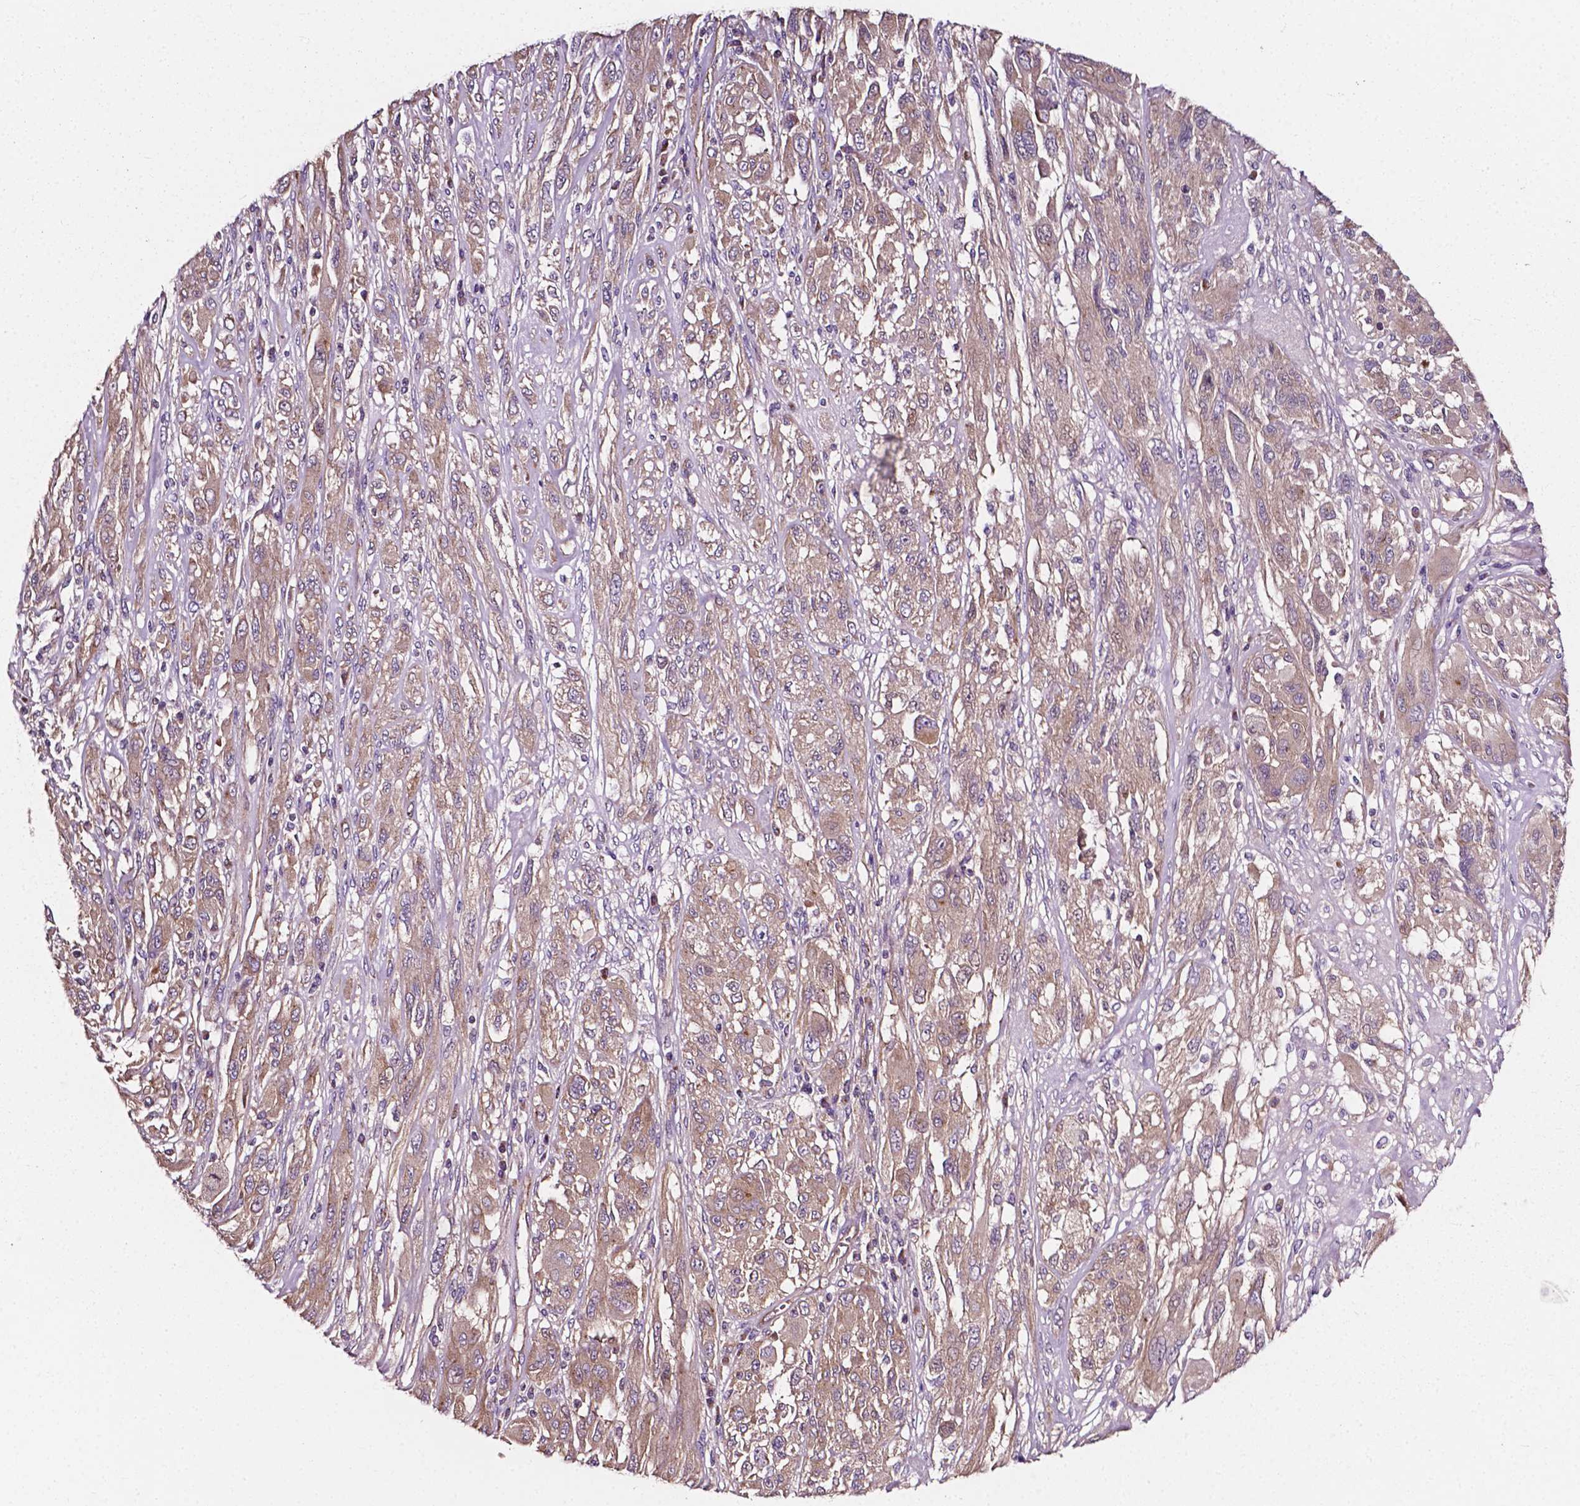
{"staining": {"intensity": "weak", "quantity": ">75%", "location": "cytoplasmic/membranous"}, "tissue": "melanoma", "cell_type": "Tumor cells", "image_type": "cancer", "snomed": [{"axis": "morphology", "description": "Malignant melanoma, NOS"}, {"axis": "topography", "description": "Skin"}], "caption": "Protein staining of melanoma tissue shows weak cytoplasmic/membranous expression in about >75% of tumor cells.", "gene": "ATG16L1", "patient": {"sex": "female", "age": 91}}